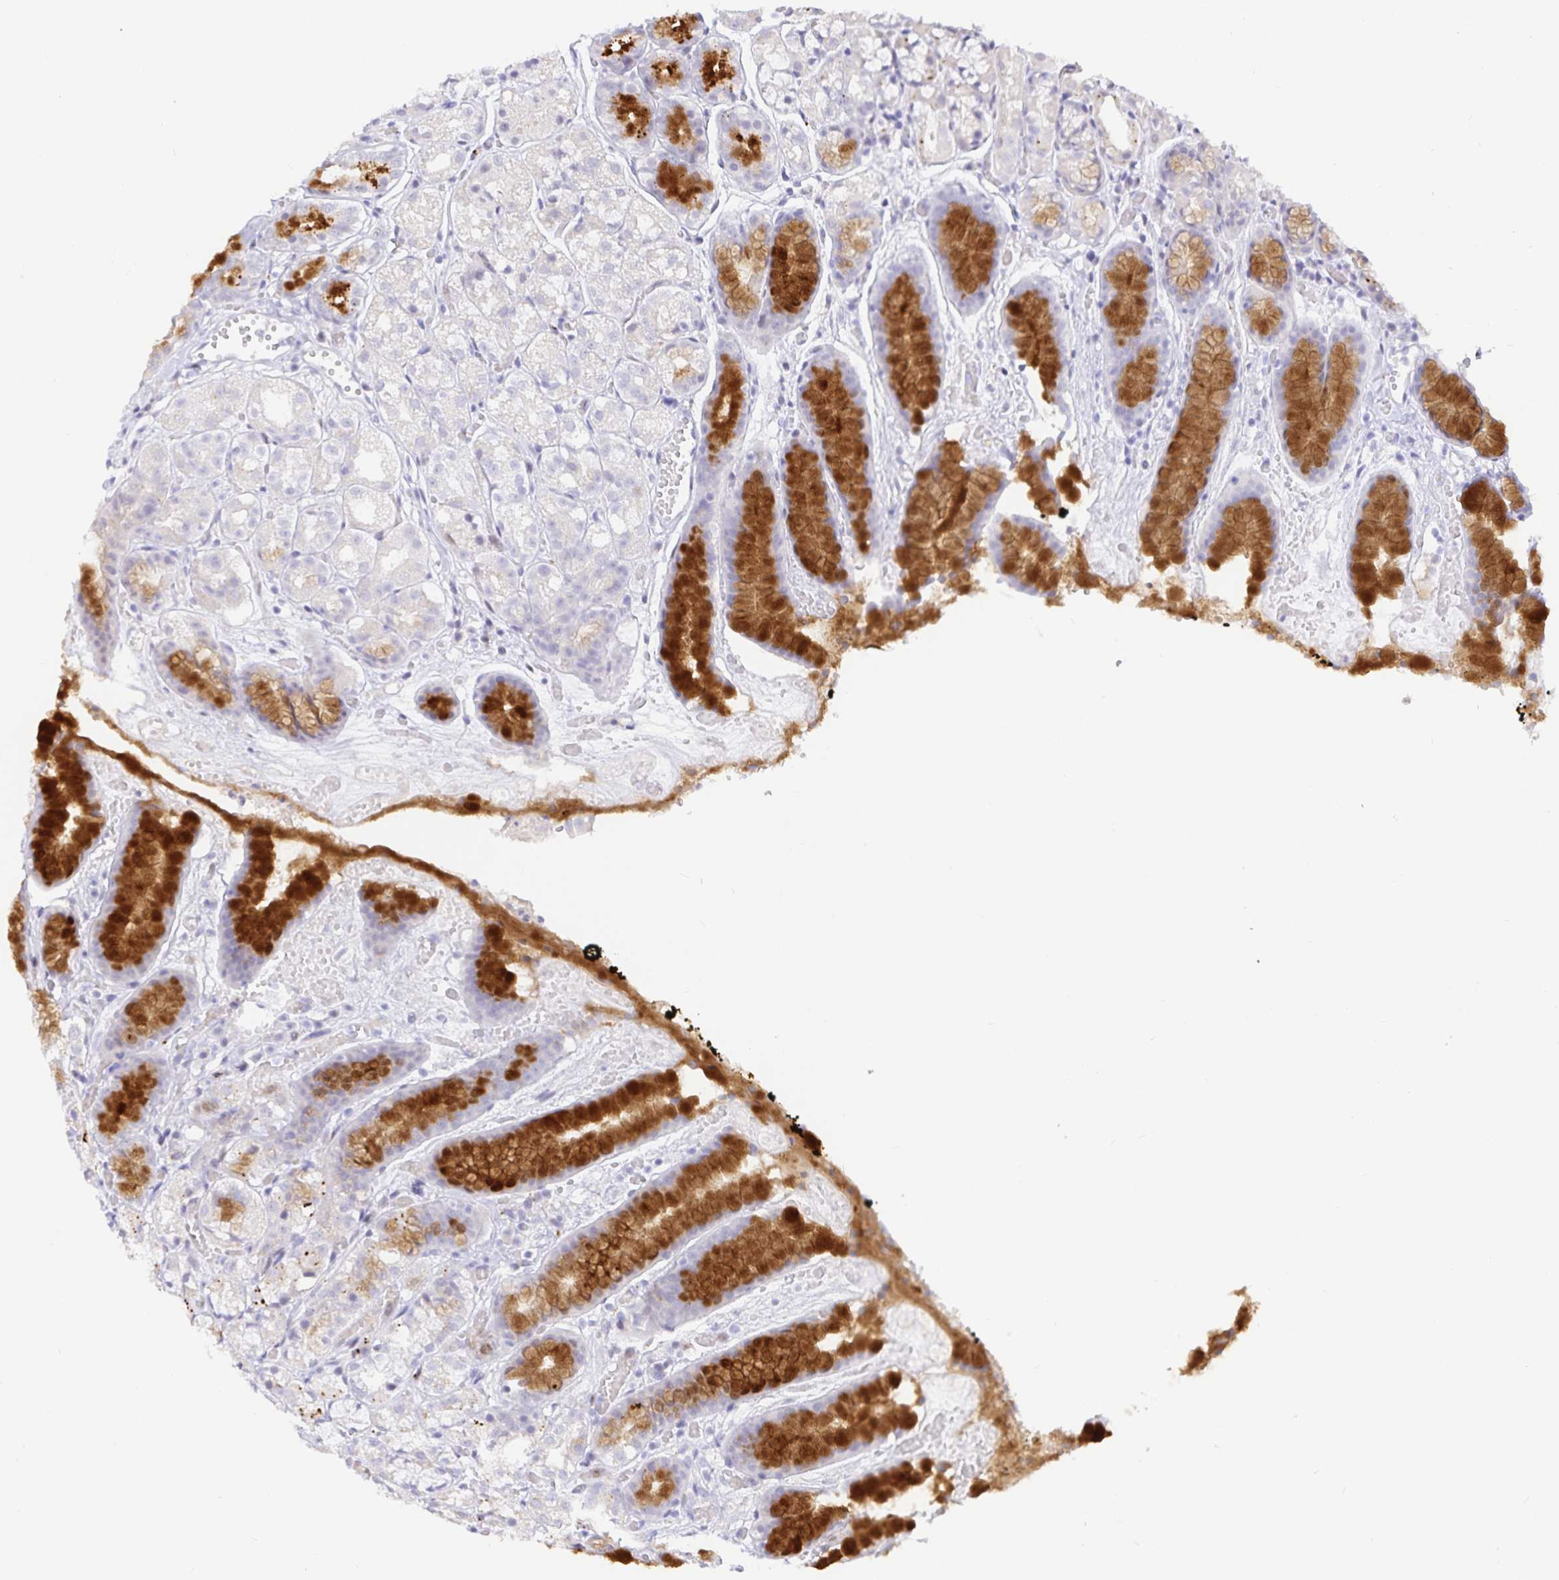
{"staining": {"intensity": "strong", "quantity": "25%-75%", "location": "cytoplasmic/membranous"}, "tissue": "stomach", "cell_type": "Glandular cells", "image_type": "normal", "snomed": [{"axis": "morphology", "description": "Normal tissue, NOS"}, {"axis": "topography", "description": "Smooth muscle"}, {"axis": "topography", "description": "Stomach"}], "caption": "Glandular cells show strong cytoplasmic/membranous expression in approximately 25%-75% of cells in benign stomach.", "gene": "KBTBD13", "patient": {"sex": "male", "age": 70}}